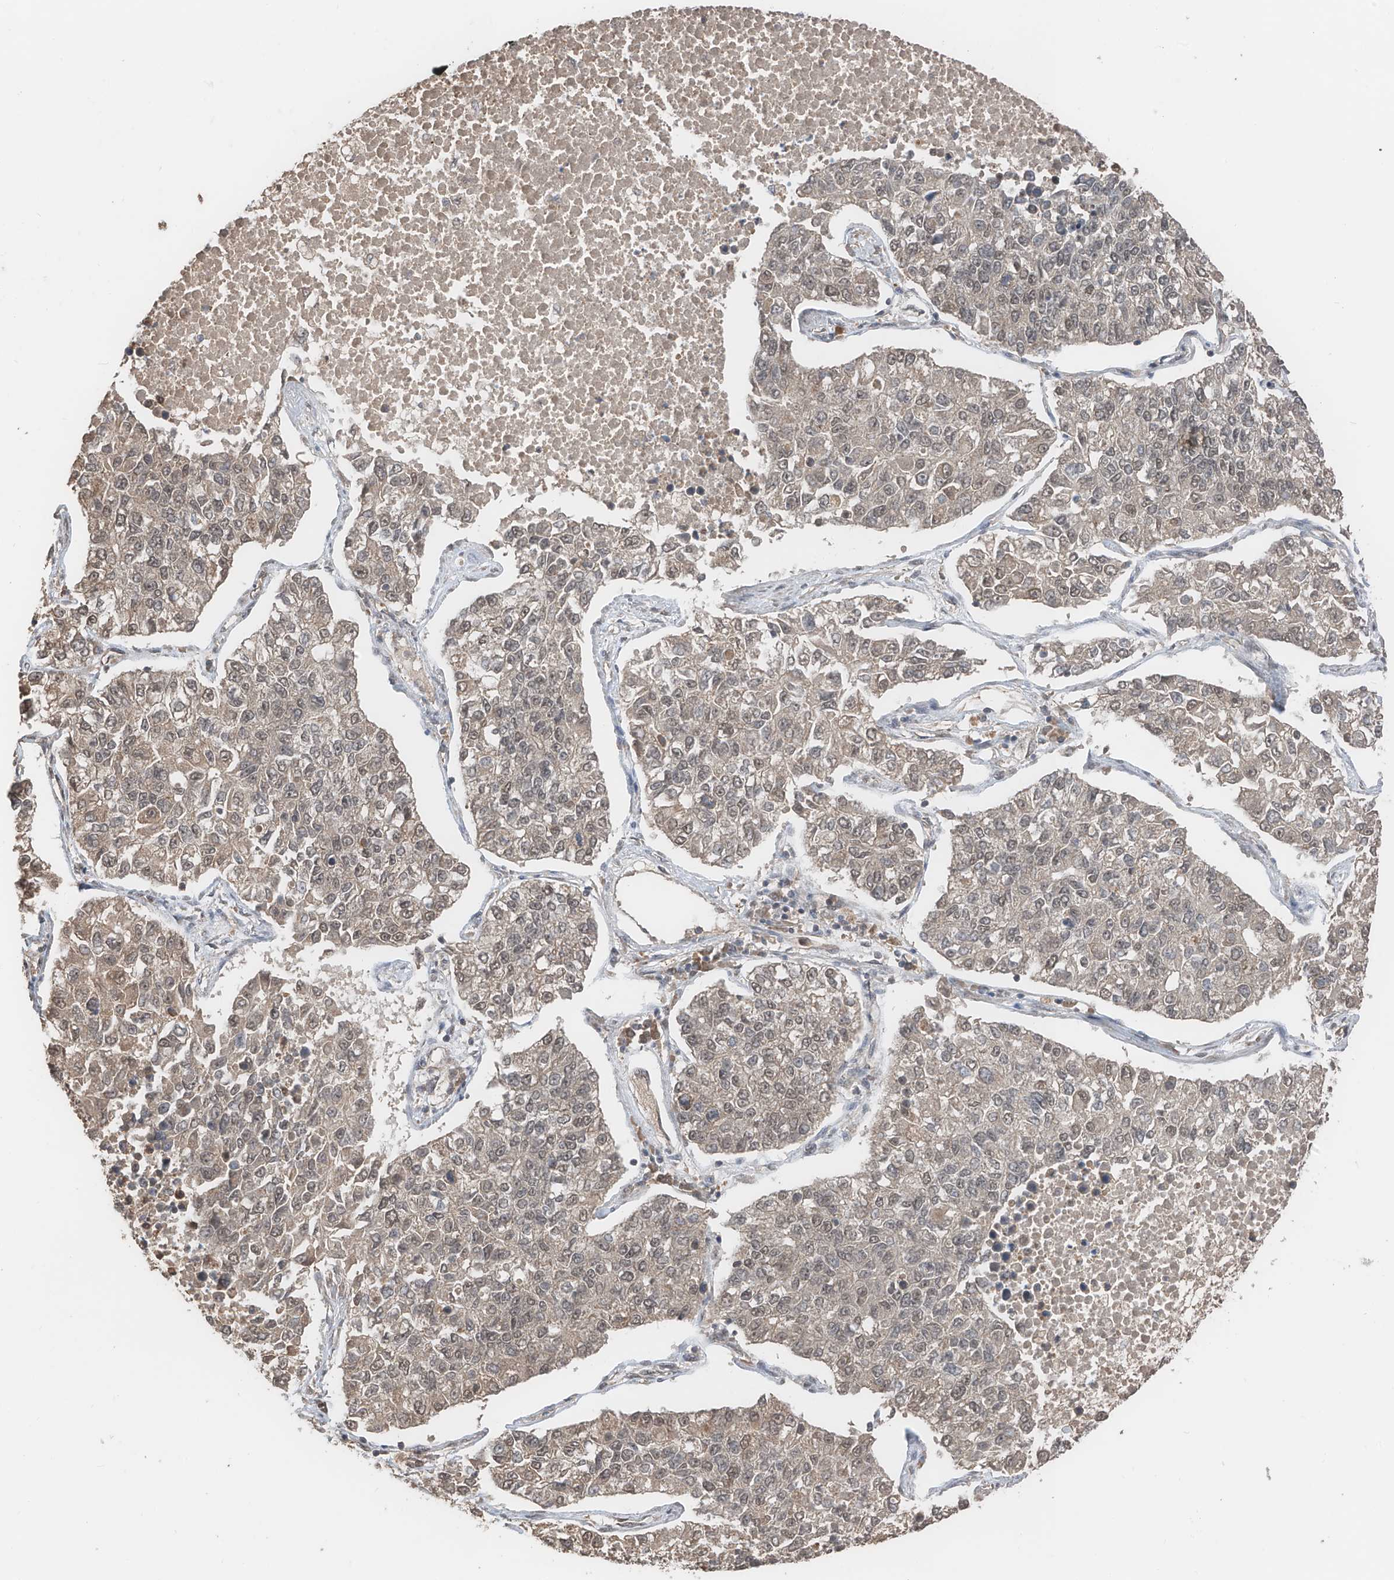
{"staining": {"intensity": "weak", "quantity": "25%-75%", "location": "cytoplasmic/membranous,nuclear"}, "tissue": "lung cancer", "cell_type": "Tumor cells", "image_type": "cancer", "snomed": [{"axis": "morphology", "description": "Adenocarcinoma, NOS"}, {"axis": "topography", "description": "Lung"}], "caption": "Brown immunohistochemical staining in lung cancer exhibits weak cytoplasmic/membranous and nuclear staining in approximately 25%-75% of tumor cells.", "gene": "FAM135A", "patient": {"sex": "male", "age": 49}}